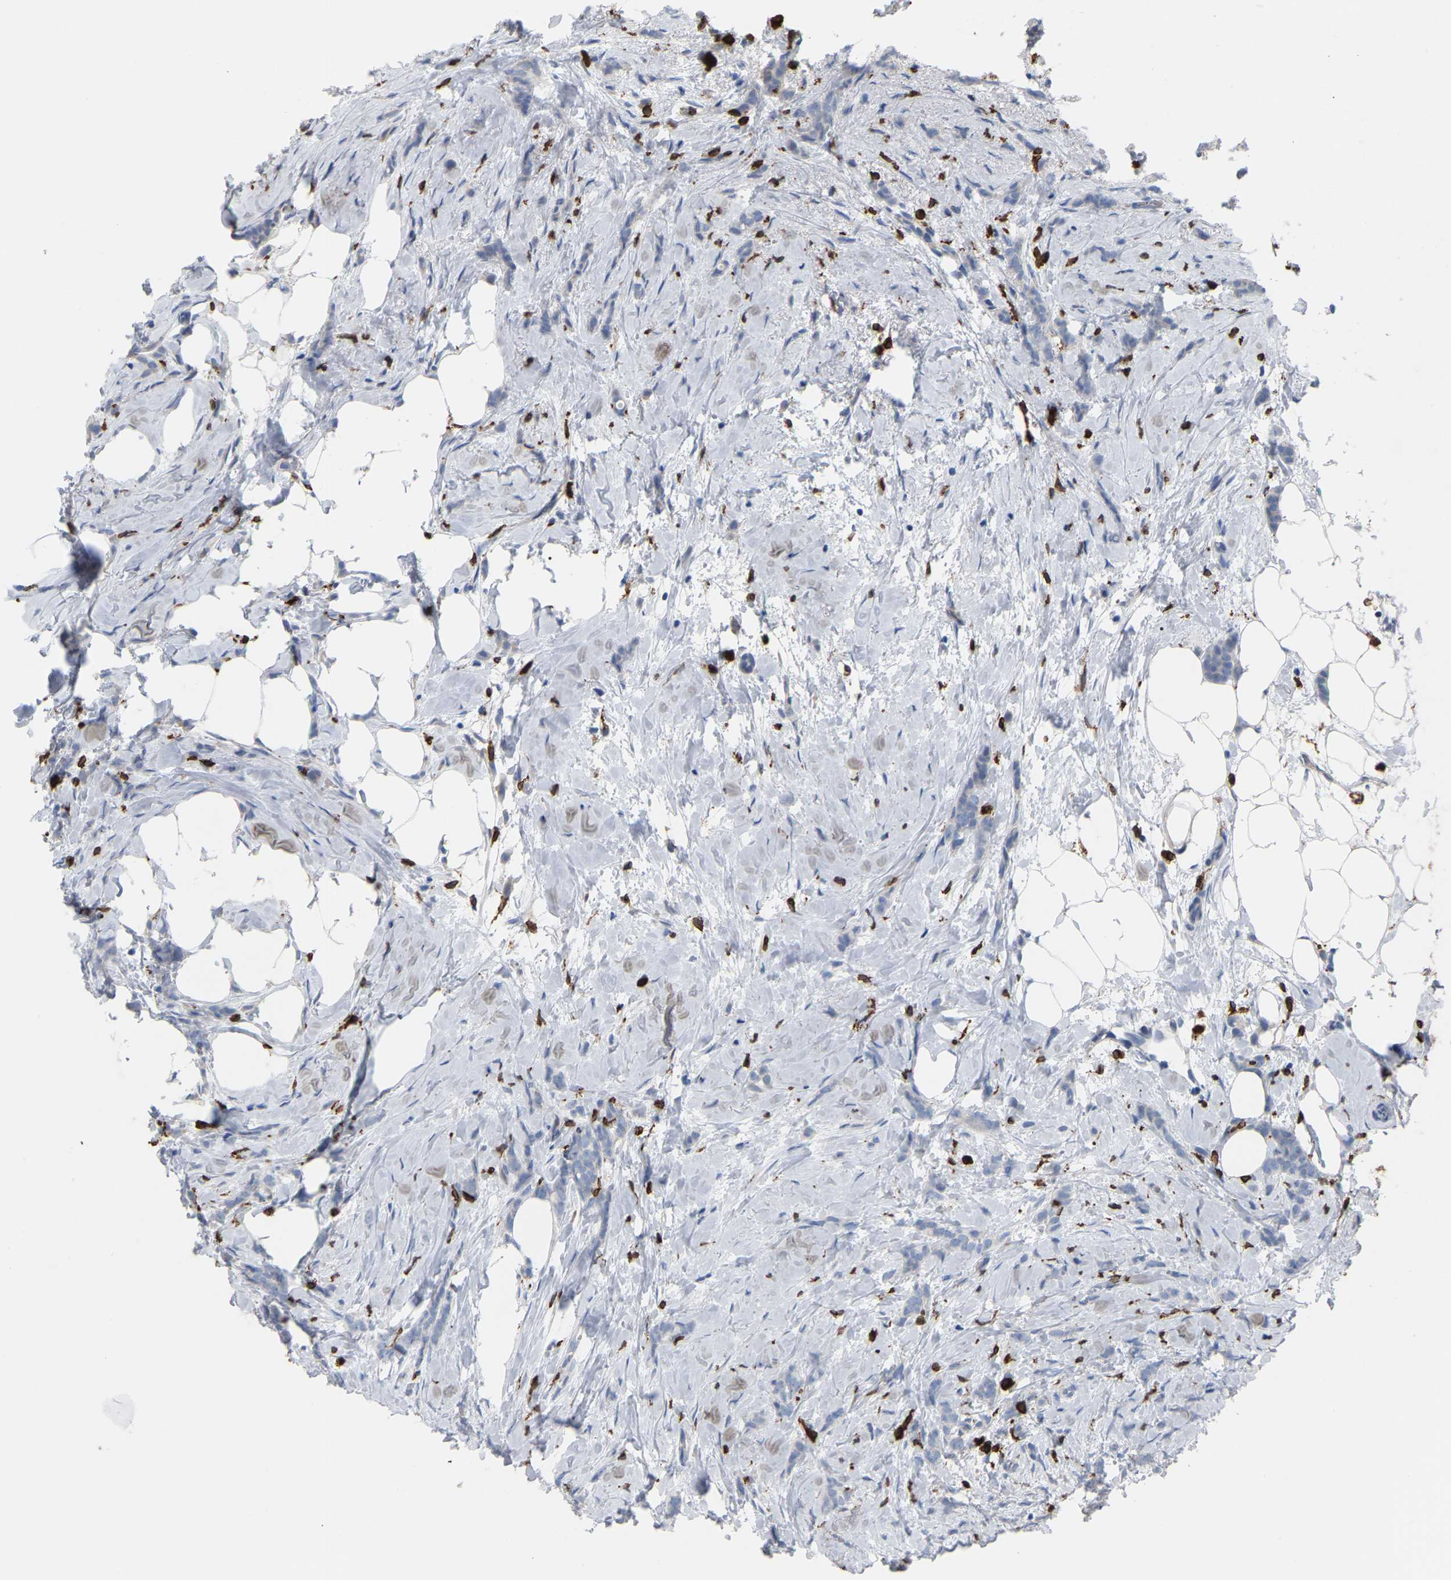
{"staining": {"intensity": "negative", "quantity": "none", "location": "none"}, "tissue": "breast cancer", "cell_type": "Tumor cells", "image_type": "cancer", "snomed": [{"axis": "morphology", "description": "Lobular carcinoma, in situ"}, {"axis": "morphology", "description": "Lobular carcinoma"}, {"axis": "topography", "description": "Breast"}], "caption": "The micrograph exhibits no staining of tumor cells in breast lobular carcinoma in situ.", "gene": "PTGS1", "patient": {"sex": "female", "age": 41}}